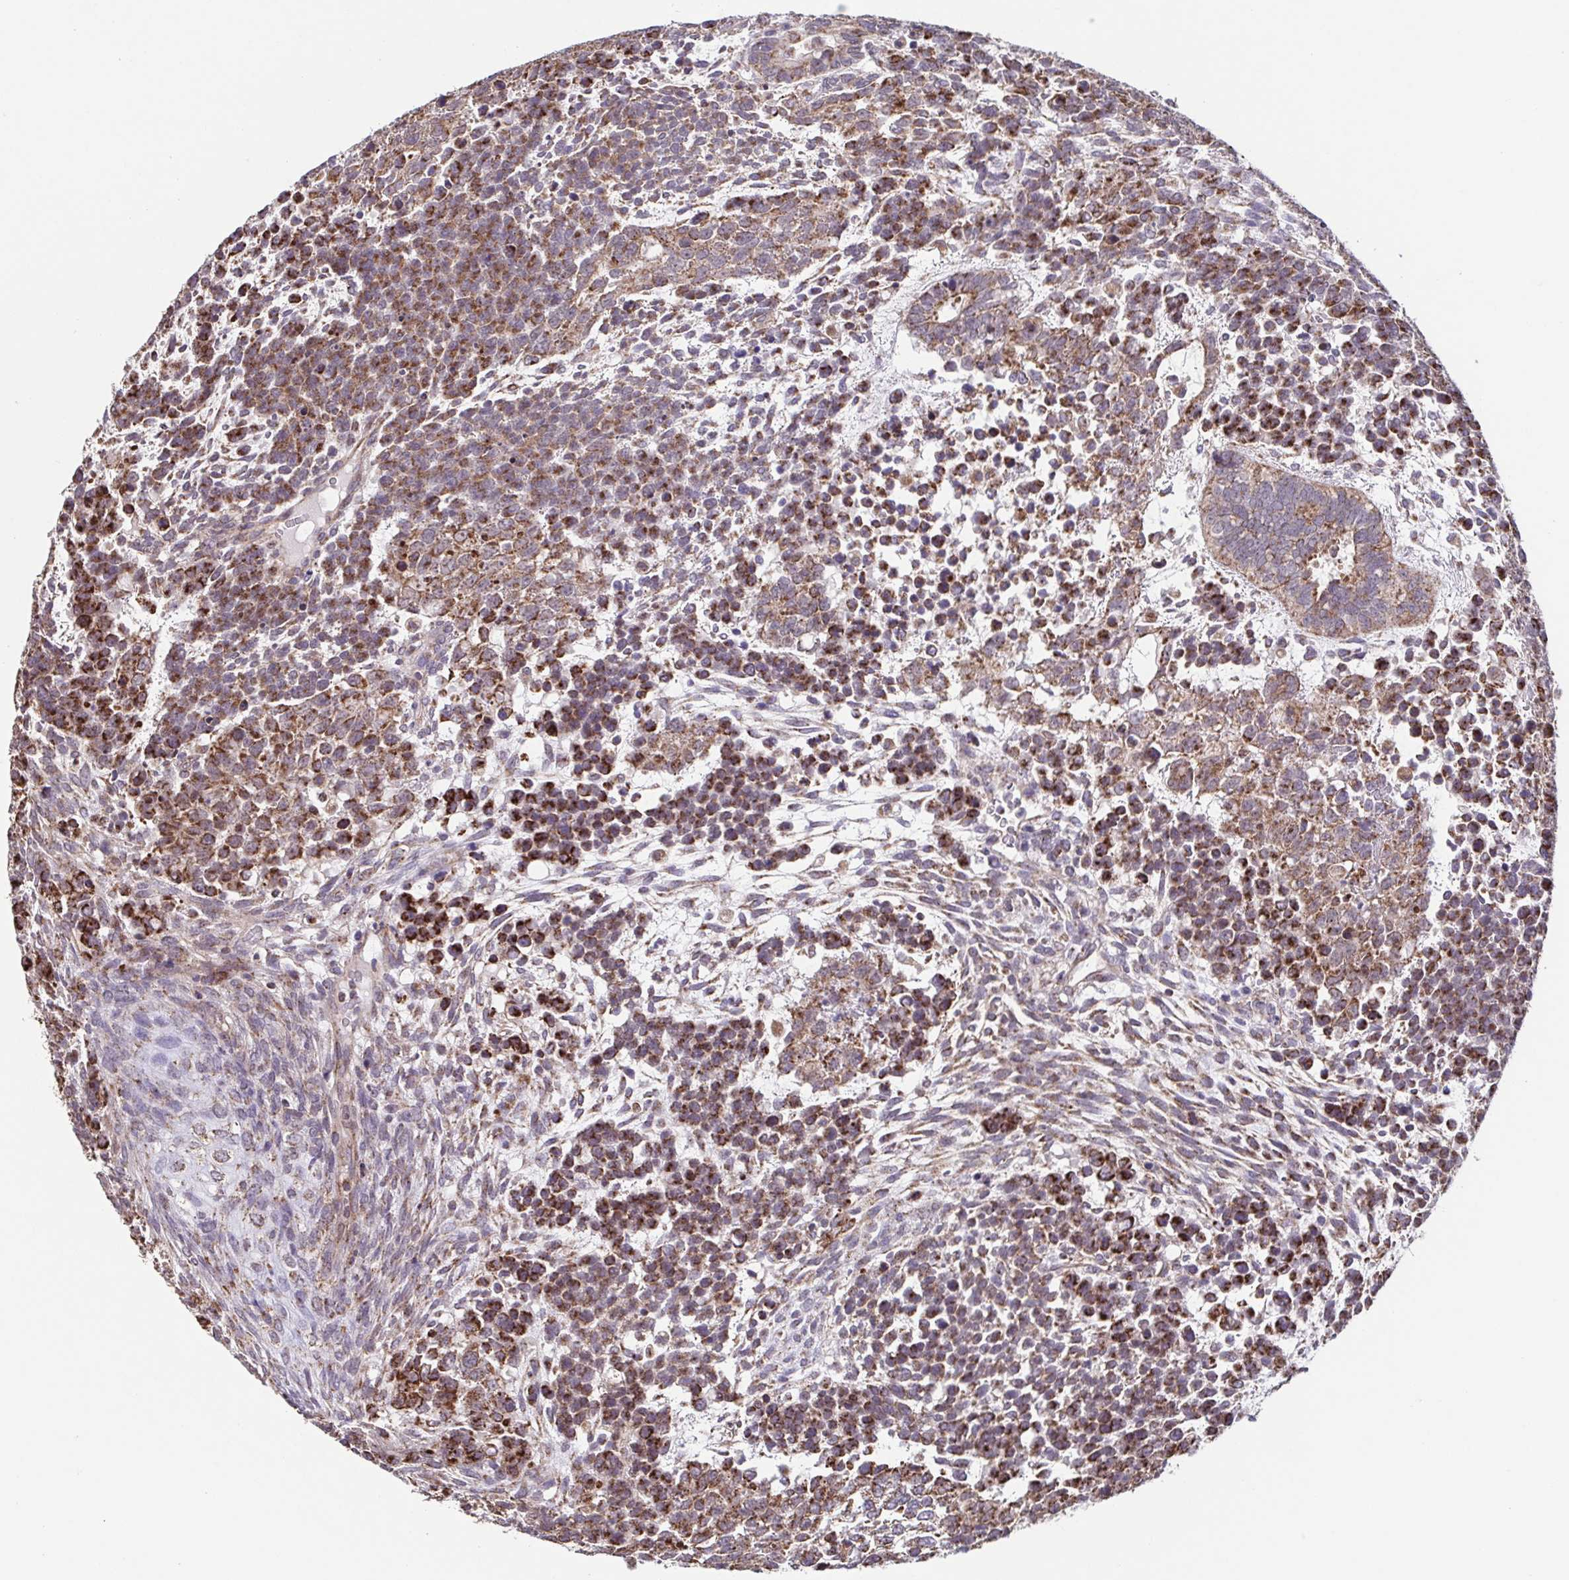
{"staining": {"intensity": "moderate", "quantity": ">75%", "location": "cytoplasmic/membranous"}, "tissue": "testis cancer", "cell_type": "Tumor cells", "image_type": "cancer", "snomed": [{"axis": "morphology", "description": "Carcinoma, Embryonal, NOS"}, {"axis": "topography", "description": "Testis"}], "caption": "Moderate cytoplasmic/membranous expression for a protein is present in approximately >75% of tumor cells of testis cancer using IHC.", "gene": "DIP2B", "patient": {"sex": "male", "age": 23}}